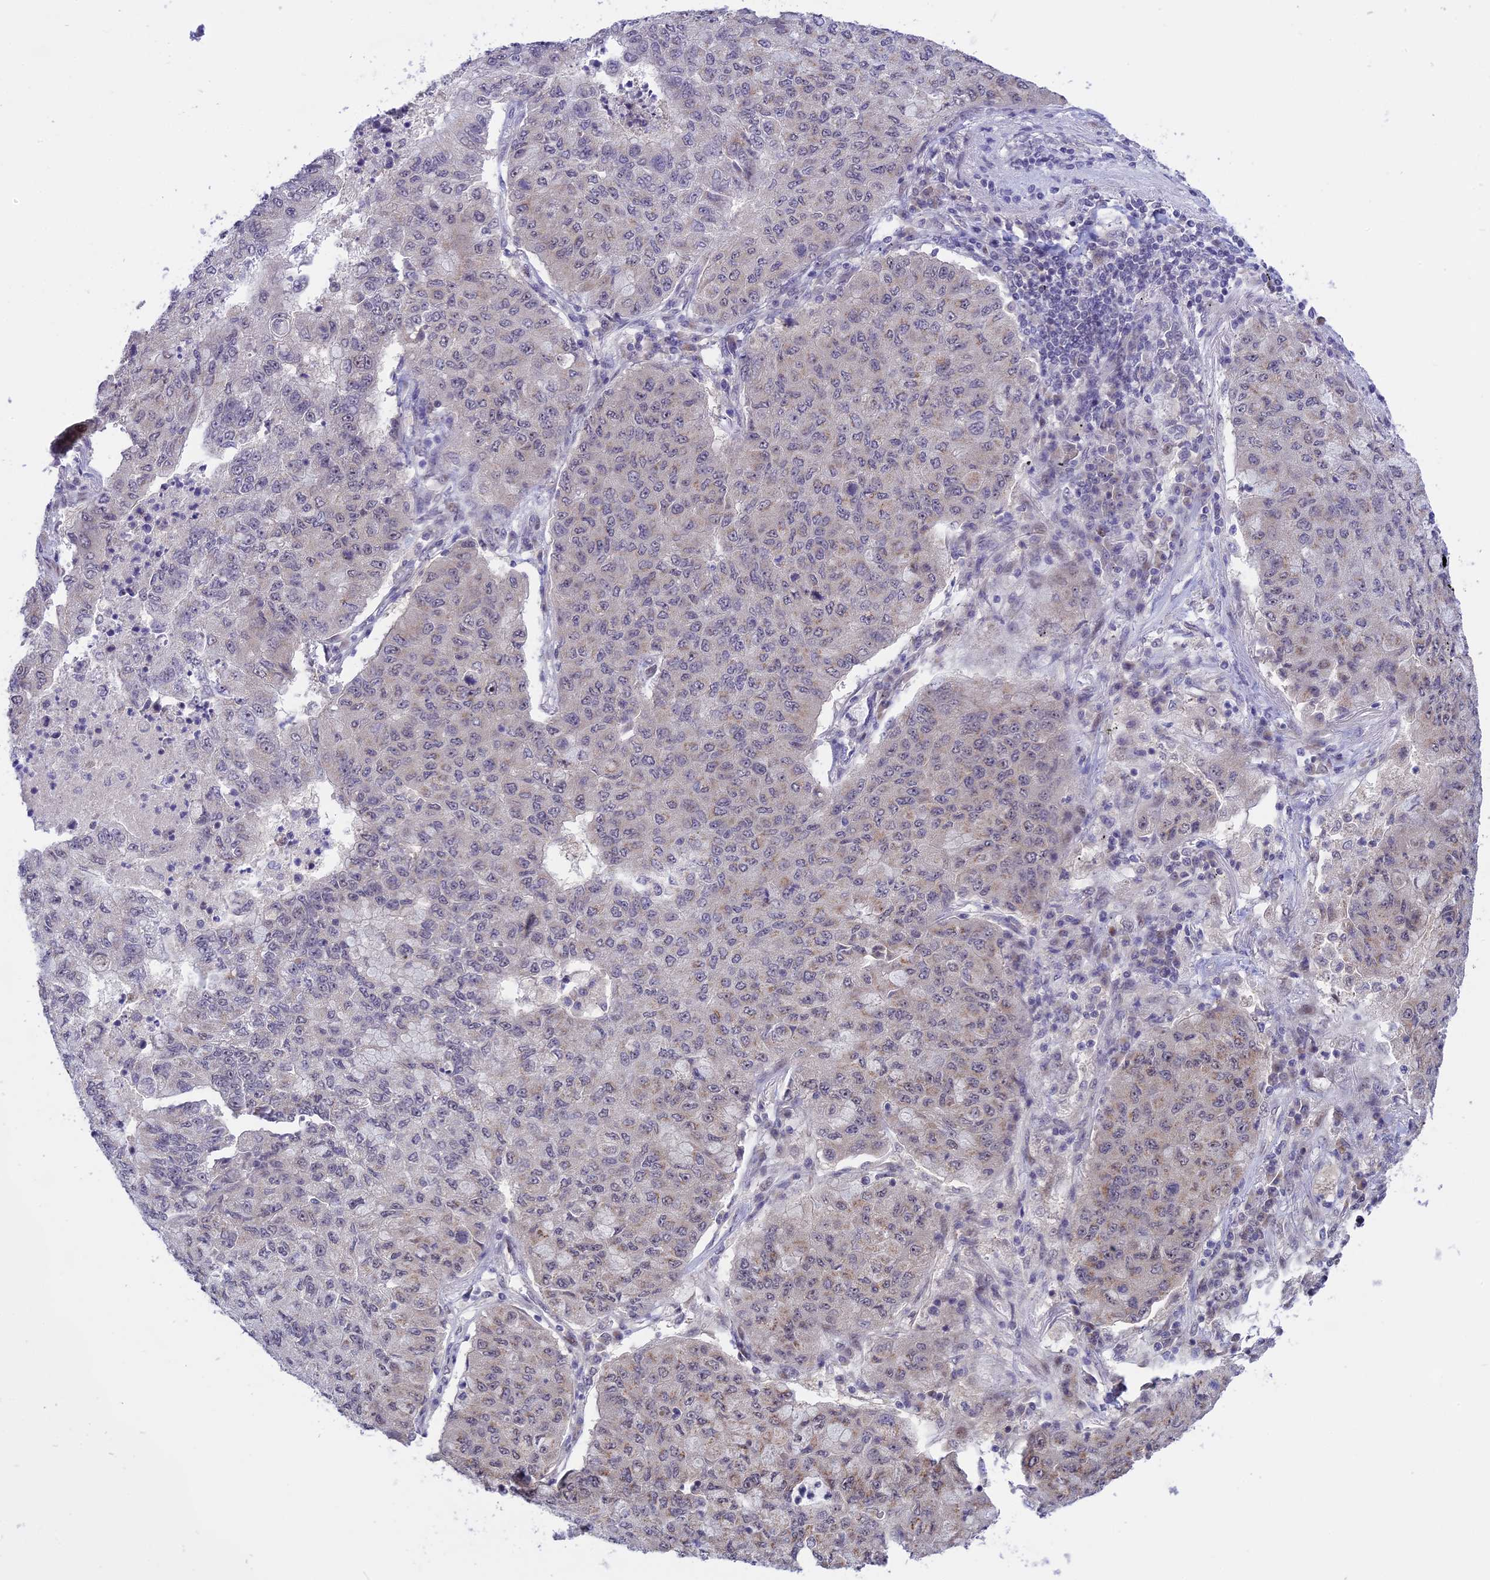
{"staining": {"intensity": "negative", "quantity": "none", "location": "none"}, "tissue": "lung cancer", "cell_type": "Tumor cells", "image_type": "cancer", "snomed": [{"axis": "morphology", "description": "Squamous cell carcinoma, NOS"}, {"axis": "topography", "description": "Lung"}], "caption": "Immunohistochemistry (IHC) image of neoplastic tissue: human squamous cell carcinoma (lung) stained with DAB (3,3'-diaminobenzidine) exhibits no significant protein expression in tumor cells.", "gene": "ZNF837", "patient": {"sex": "male", "age": 74}}